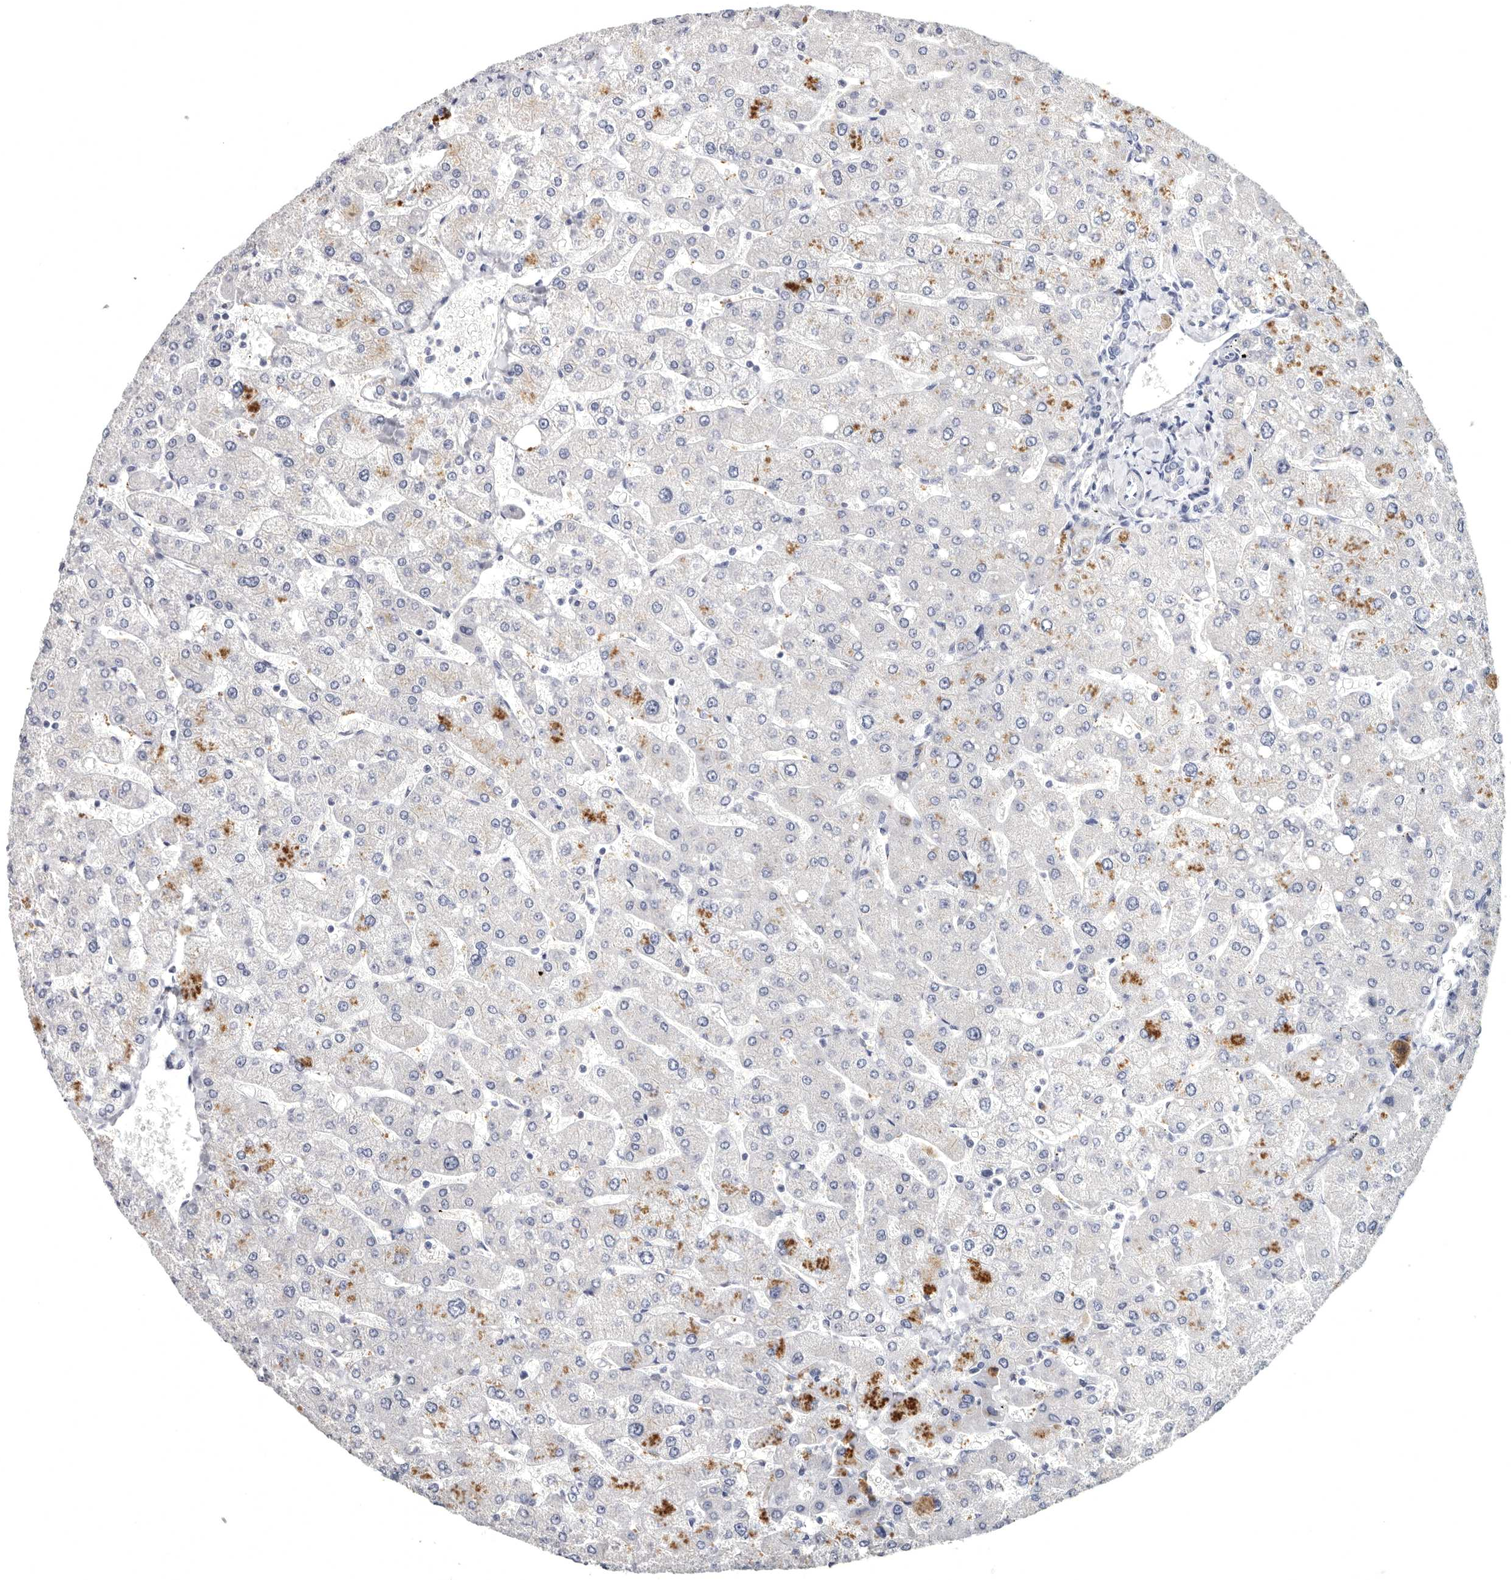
{"staining": {"intensity": "negative", "quantity": "none", "location": "none"}, "tissue": "liver", "cell_type": "Cholangiocytes", "image_type": "normal", "snomed": [{"axis": "morphology", "description": "Normal tissue, NOS"}, {"axis": "topography", "description": "Liver"}], "caption": "Human liver stained for a protein using immunohistochemistry shows no staining in cholangiocytes.", "gene": "WRAP73", "patient": {"sex": "male", "age": 55}}